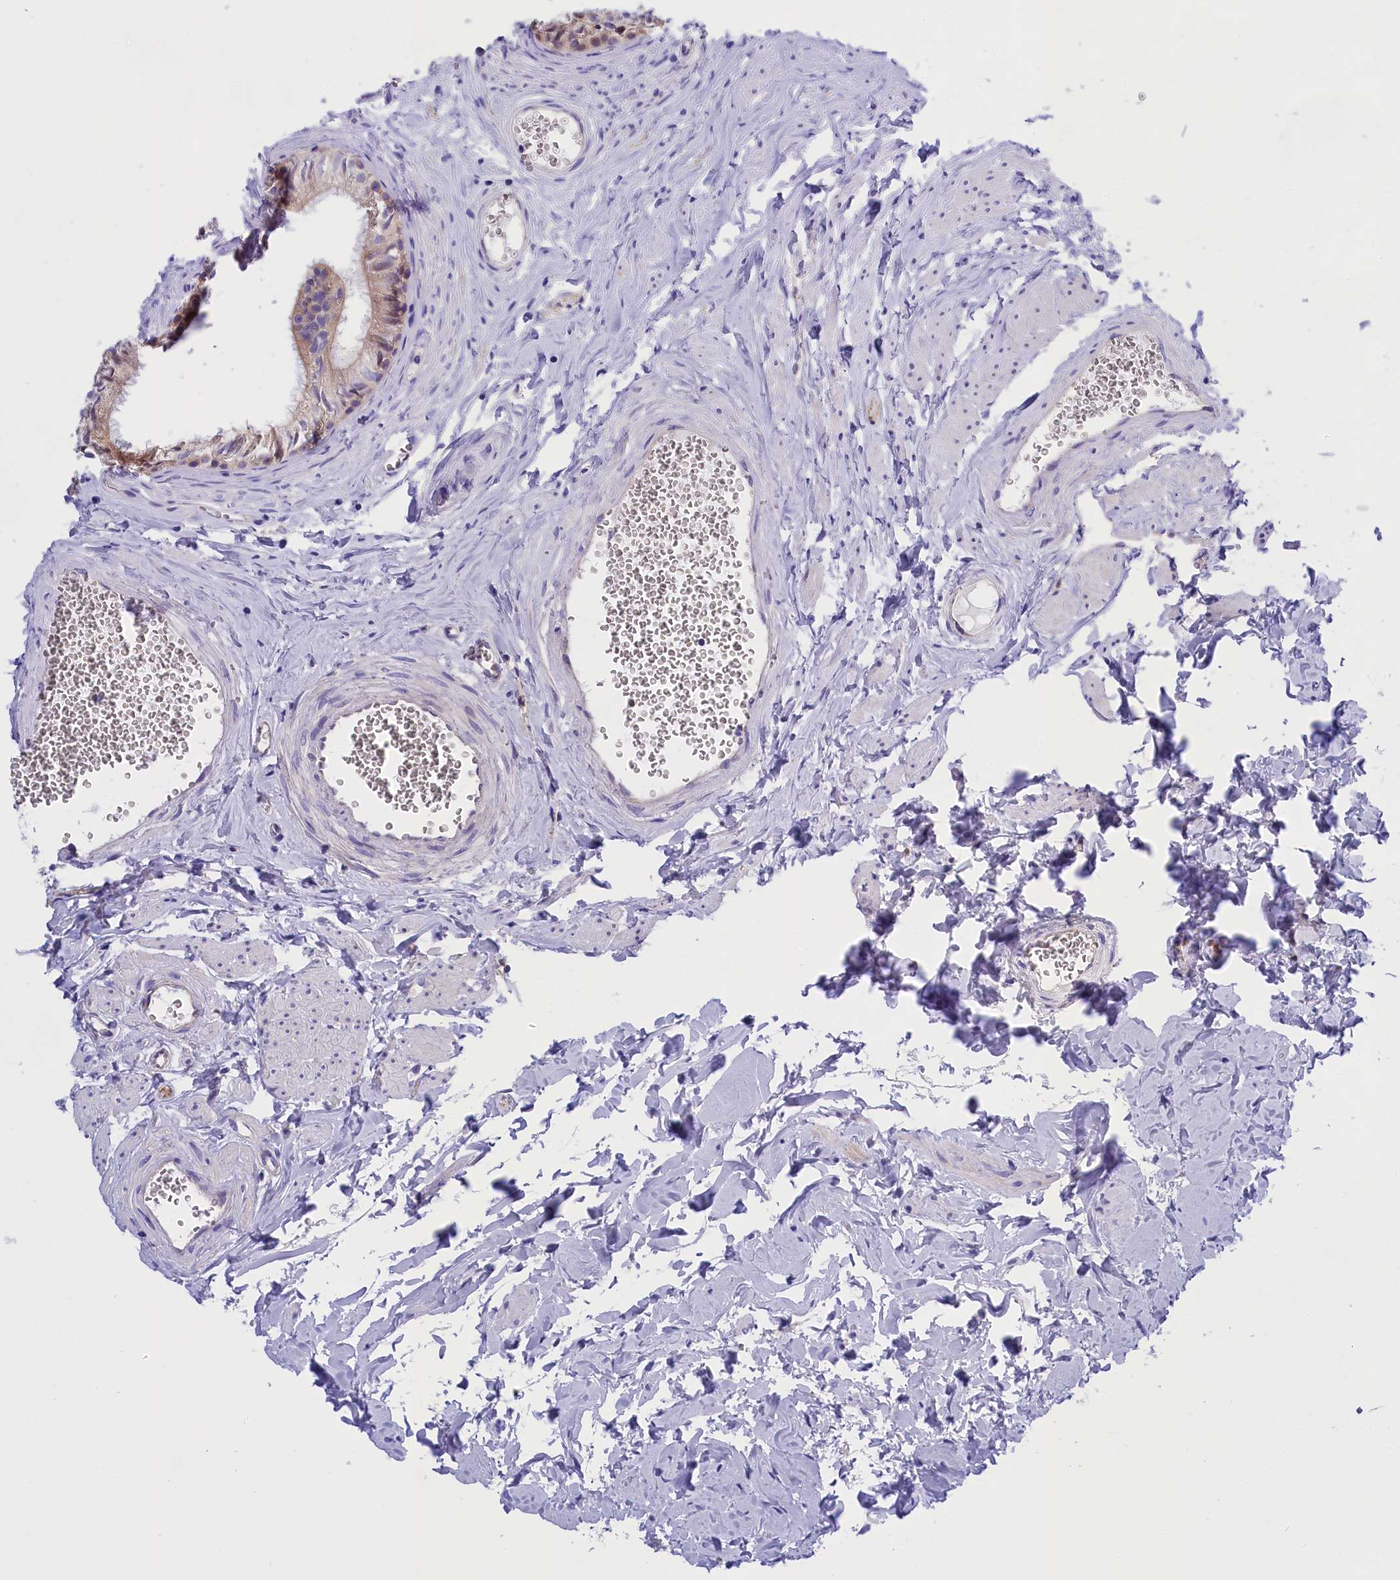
{"staining": {"intensity": "strong", "quantity": "25%-75%", "location": "cytoplasmic/membranous"}, "tissue": "epididymis", "cell_type": "Glandular cells", "image_type": "normal", "snomed": [{"axis": "morphology", "description": "Normal tissue, NOS"}, {"axis": "topography", "description": "Epididymis"}], "caption": "A photomicrograph of epididymis stained for a protein reveals strong cytoplasmic/membranous brown staining in glandular cells.", "gene": "PPP1R13L", "patient": {"sex": "male", "age": 36}}